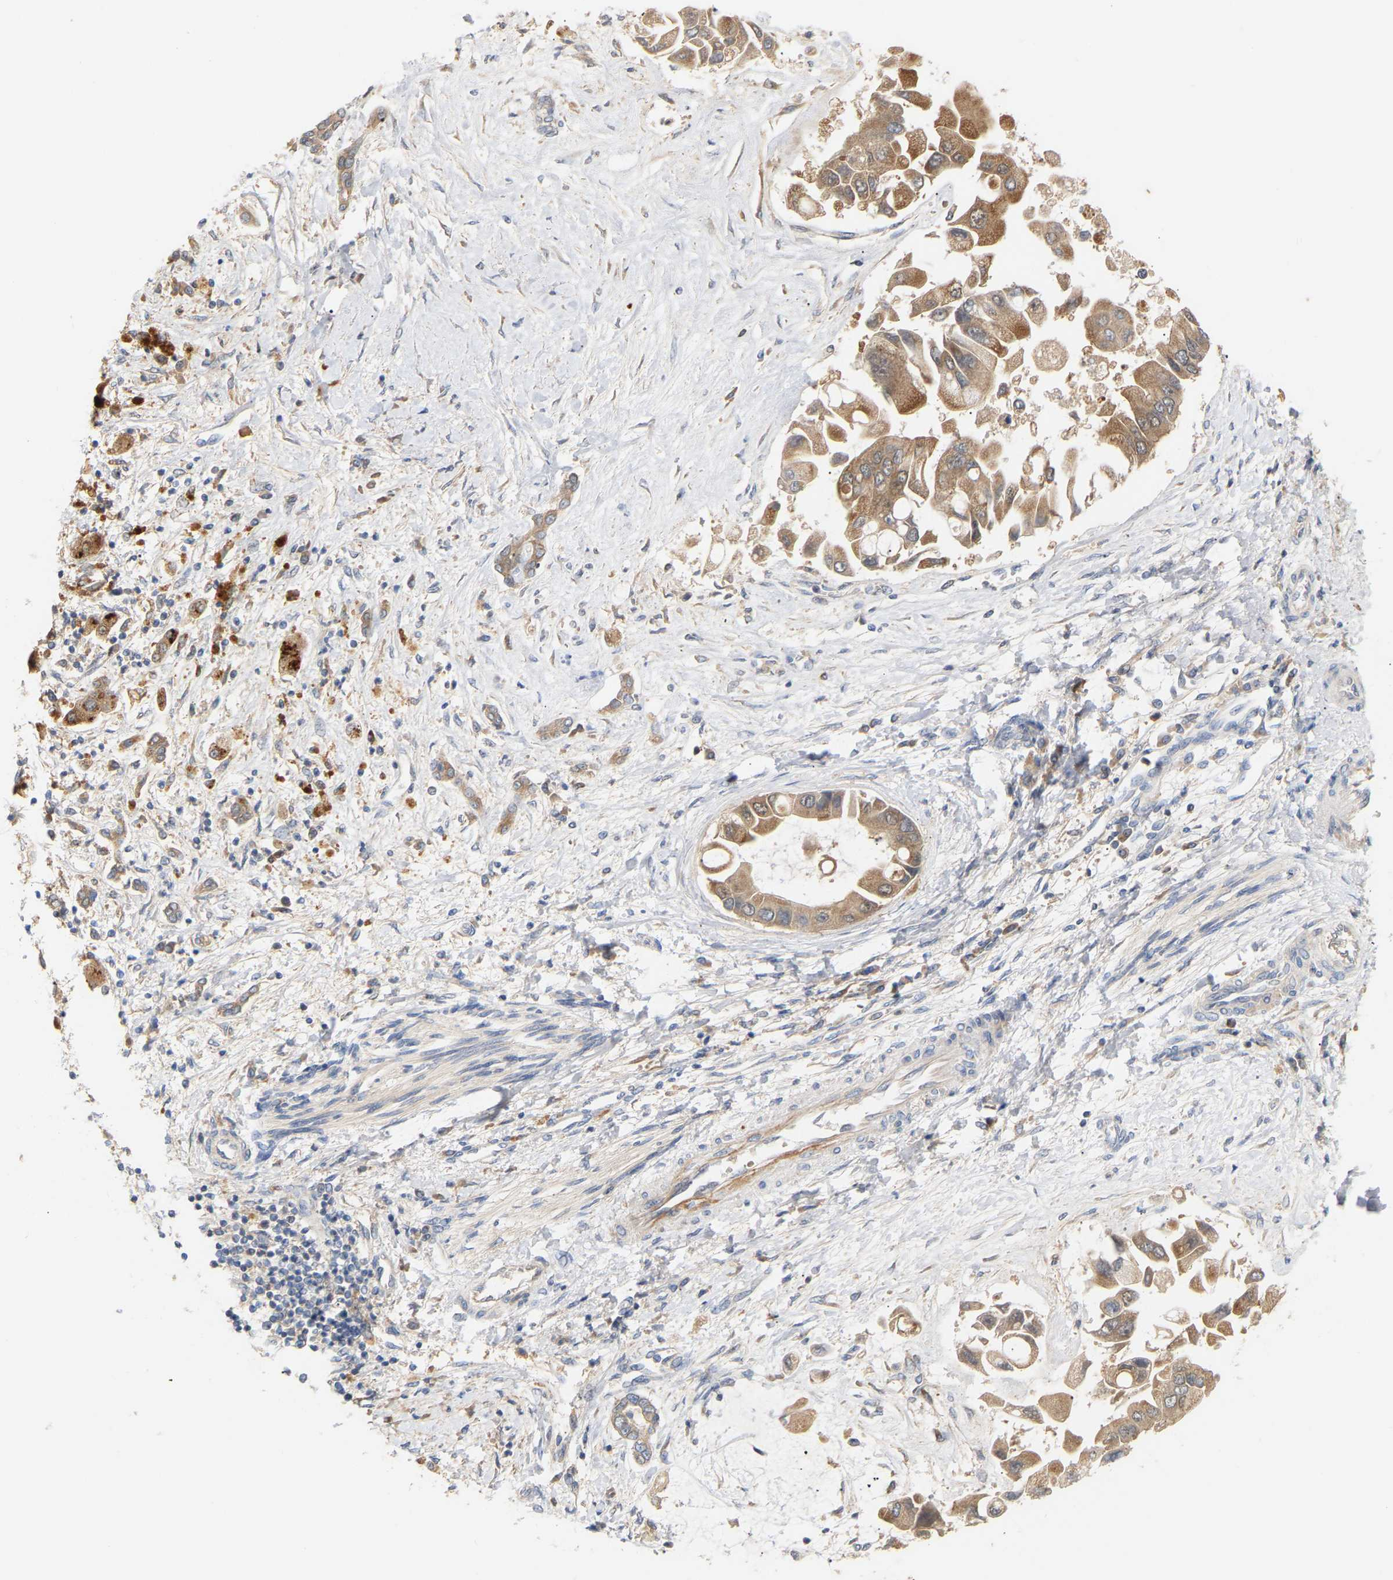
{"staining": {"intensity": "moderate", "quantity": ">75%", "location": "cytoplasmic/membranous"}, "tissue": "liver cancer", "cell_type": "Tumor cells", "image_type": "cancer", "snomed": [{"axis": "morphology", "description": "Cholangiocarcinoma"}, {"axis": "topography", "description": "Liver"}], "caption": "Human liver cancer (cholangiocarcinoma) stained with a brown dye exhibits moderate cytoplasmic/membranous positive staining in about >75% of tumor cells.", "gene": "TPMT", "patient": {"sex": "male", "age": 50}}